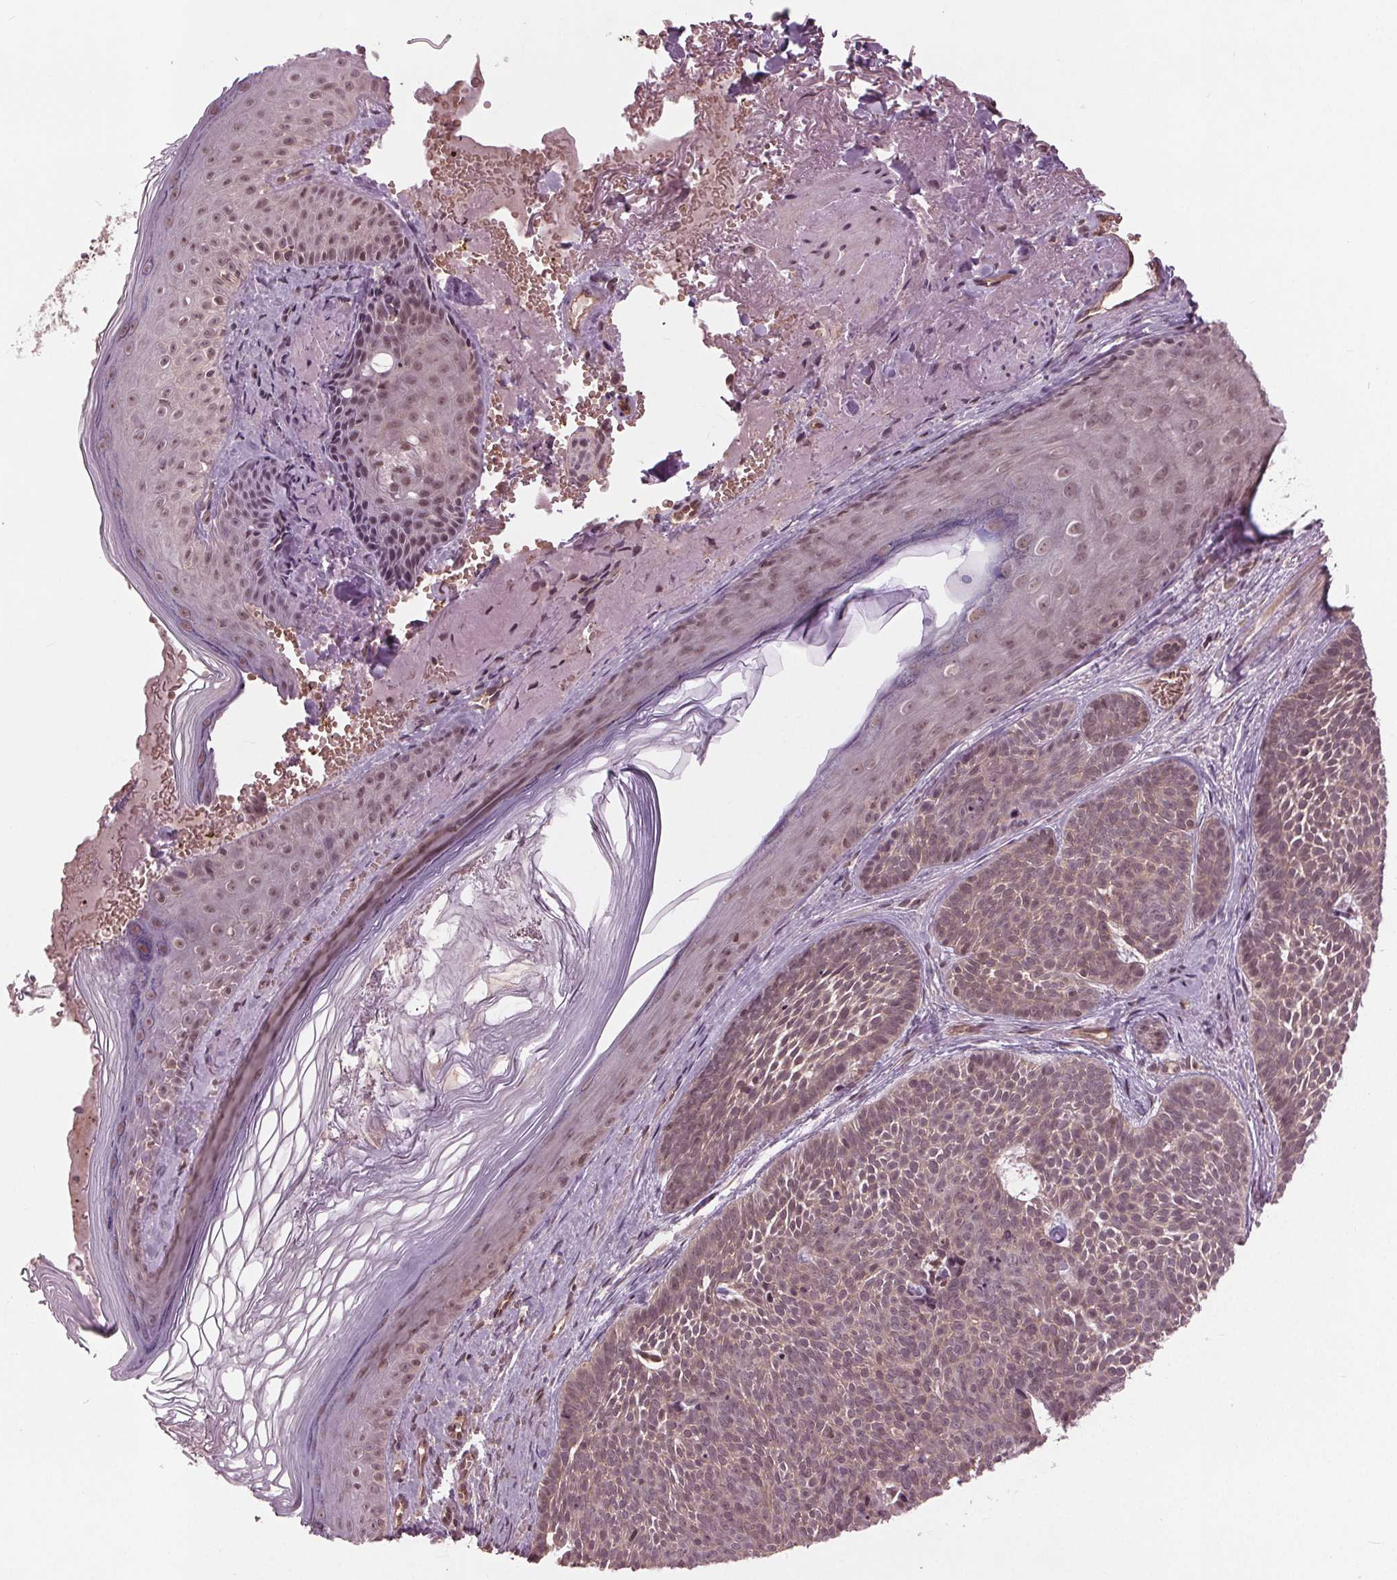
{"staining": {"intensity": "weak", "quantity": "<25%", "location": "nuclear"}, "tissue": "skin cancer", "cell_type": "Tumor cells", "image_type": "cancer", "snomed": [{"axis": "morphology", "description": "Basal cell carcinoma"}, {"axis": "topography", "description": "Skin"}], "caption": "Immunohistochemistry of human skin basal cell carcinoma demonstrates no staining in tumor cells.", "gene": "BTBD1", "patient": {"sex": "male", "age": 81}}